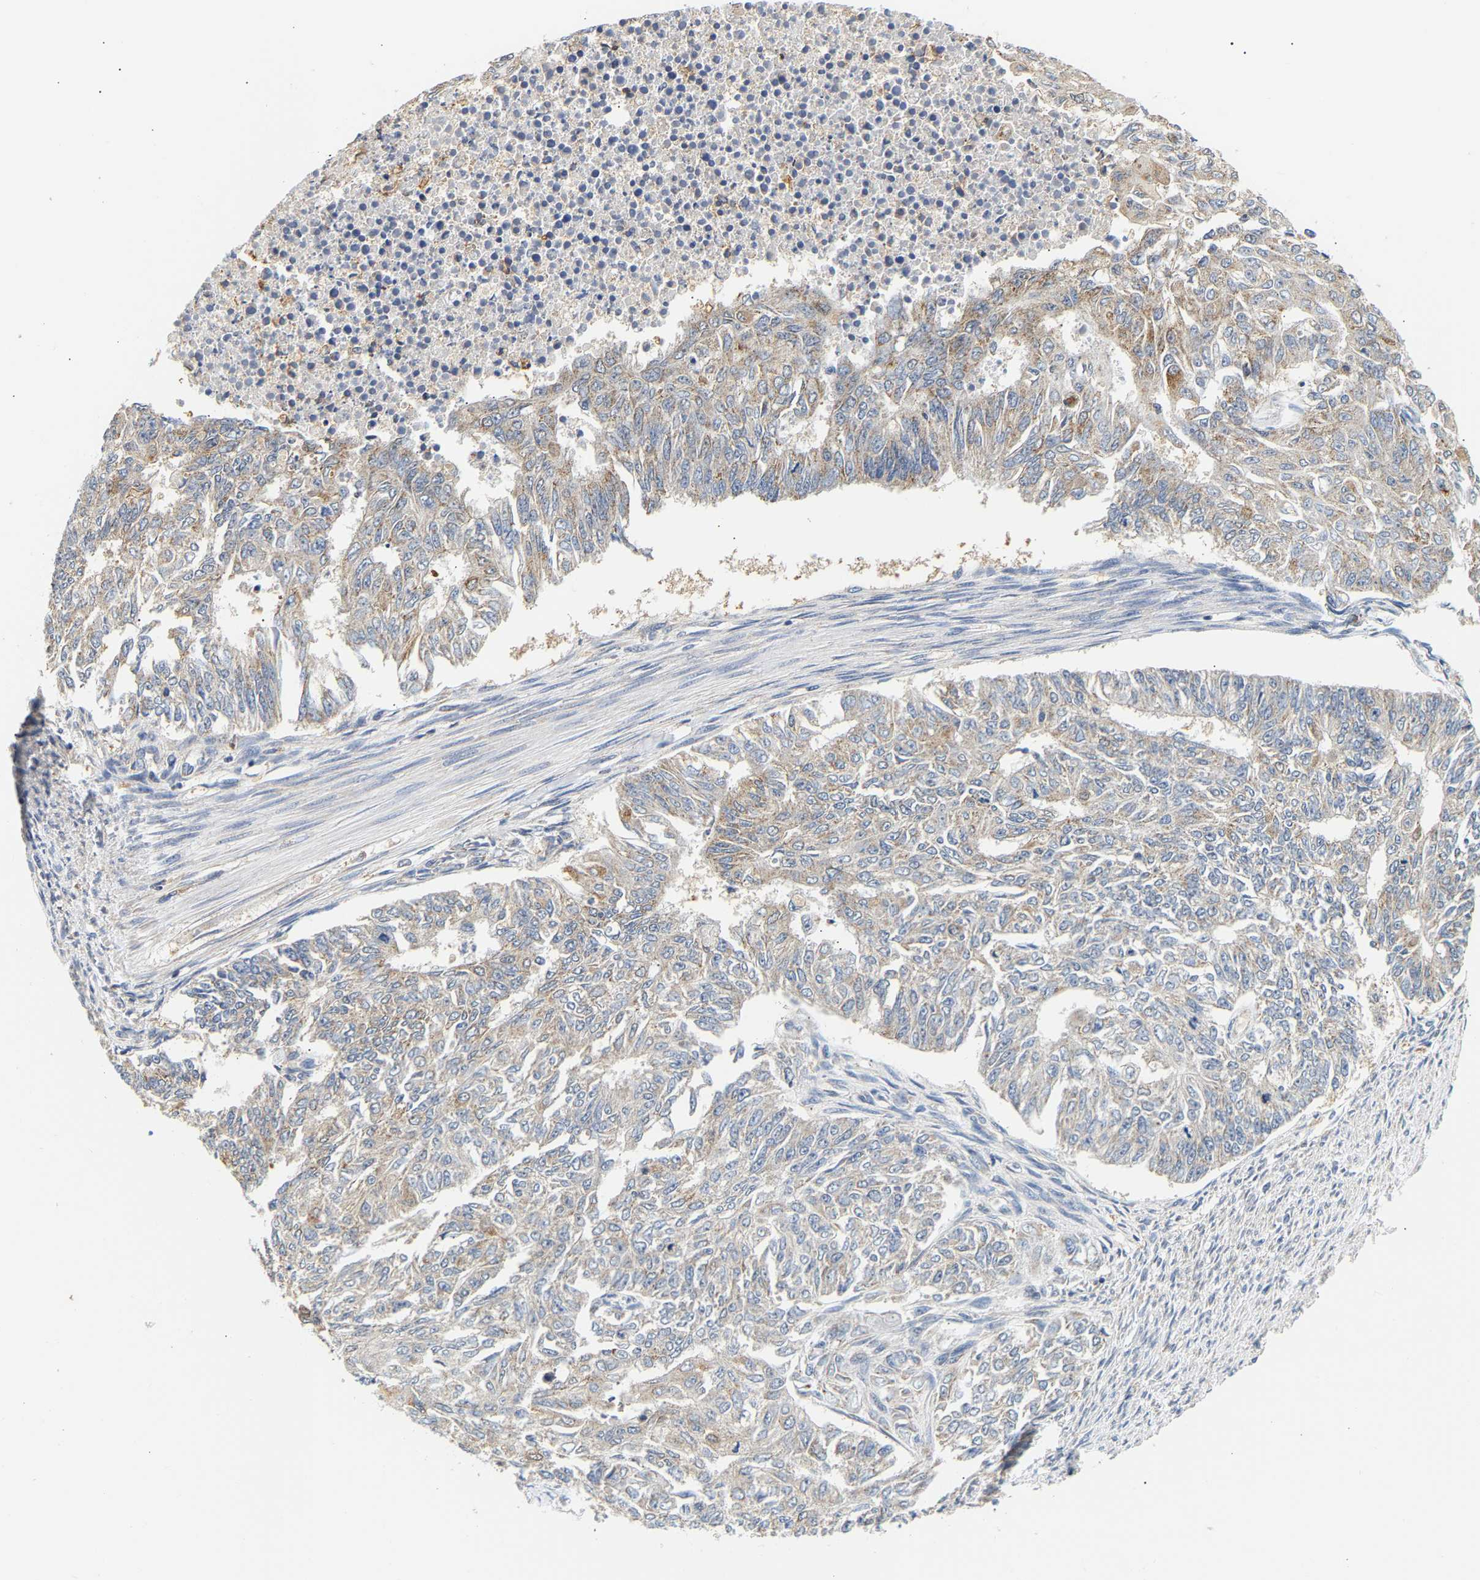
{"staining": {"intensity": "weak", "quantity": "<25%", "location": "cytoplasmic/membranous"}, "tissue": "endometrial cancer", "cell_type": "Tumor cells", "image_type": "cancer", "snomed": [{"axis": "morphology", "description": "Adenocarcinoma, NOS"}, {"axis": "topography", "description": "Endometrium"}], "caption": "High power microscopy photomicrograph of an immunohistochemistry photomicrograph of endometrial adenocarcinoma, revealing no significant staining in tumor cells. (Immunohistochemistry, brightfield microscopy, high magnification).", "gene": "PPID", "patient": {"sex": "female", "age": 32}}